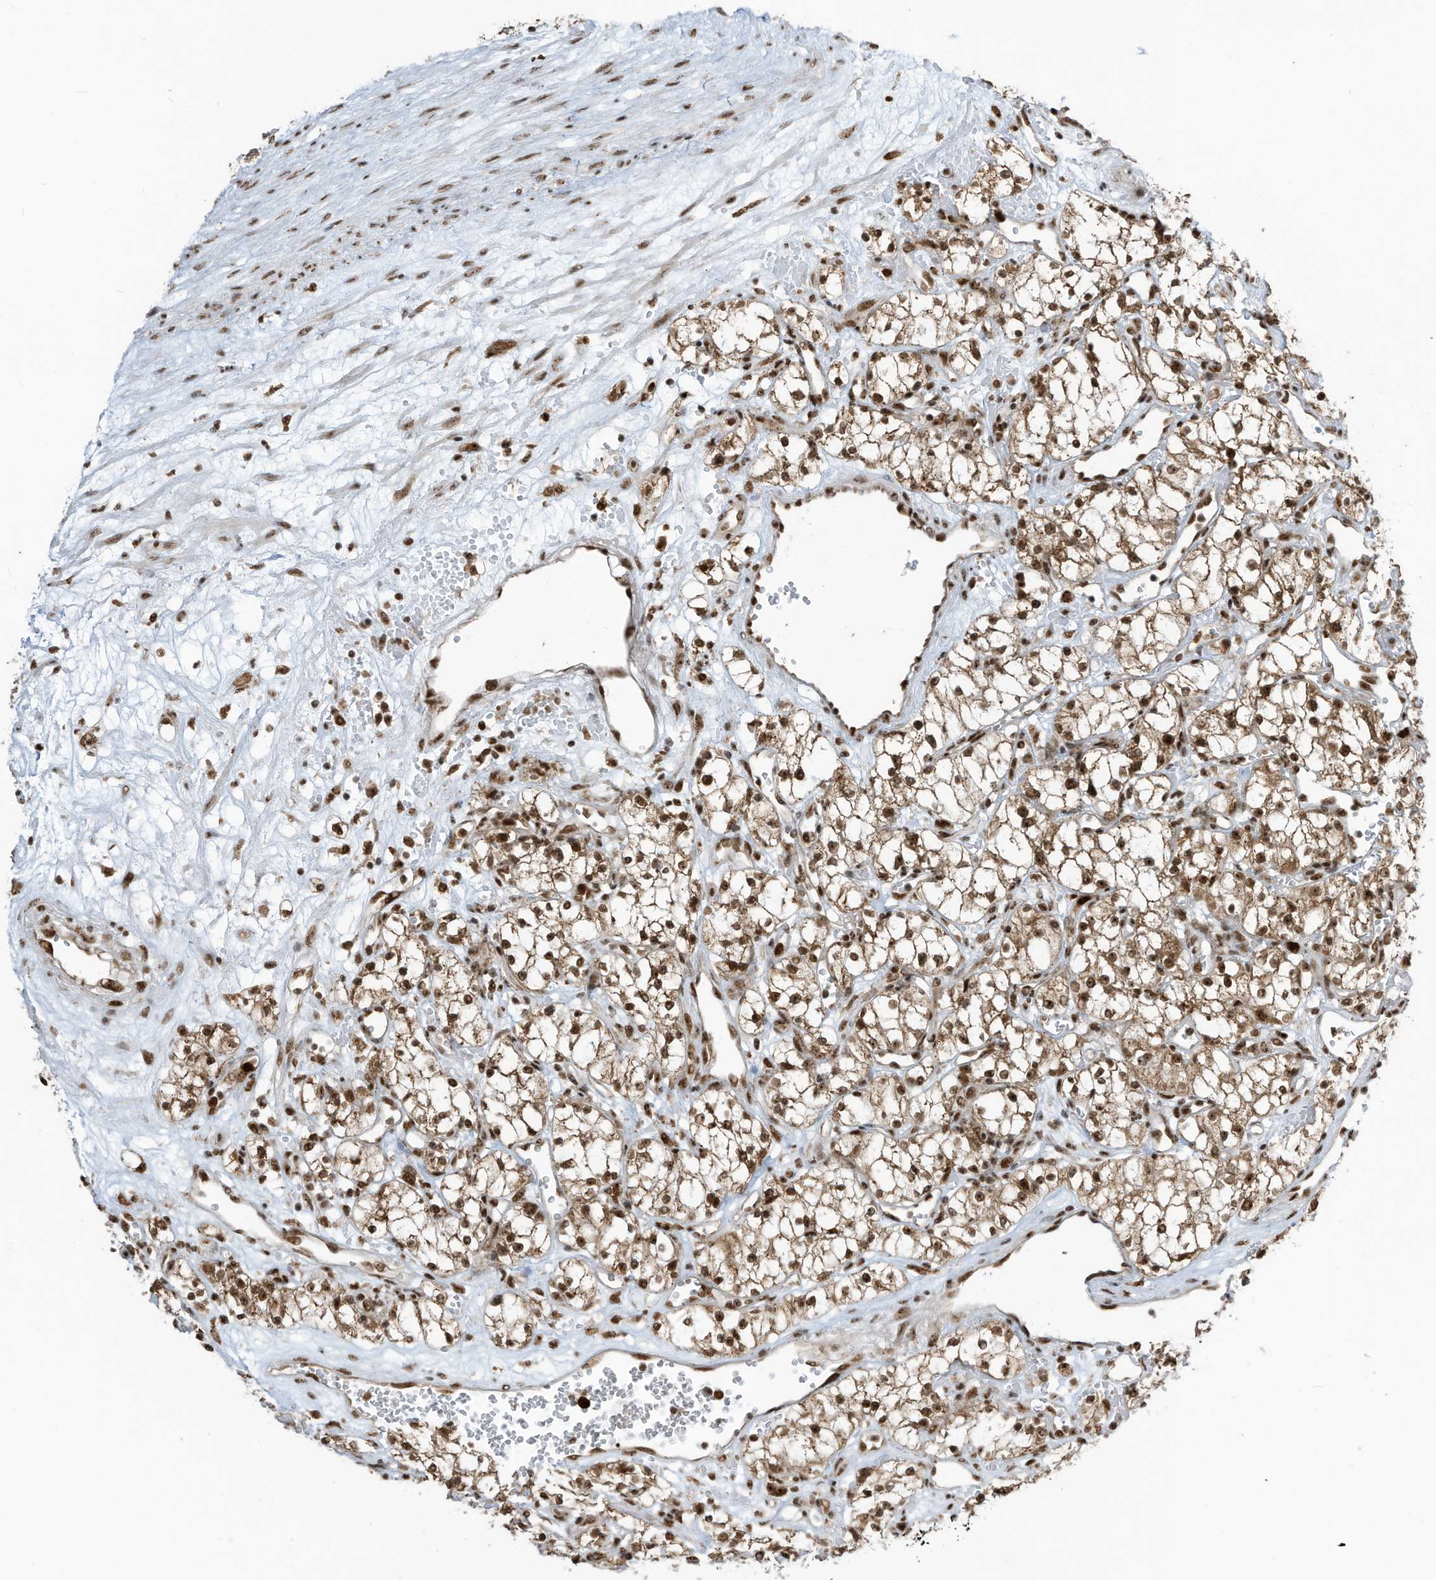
{"staining": {"intensity": "moderate", "quantity": ">75%", "location": "cytoplasmic/membranous,nuclear"}, "tissue": "renal cancer", "cell_type": "Tumor cells", "image_type": "cancer", "snomed": [{"axis": "morphology", "description": "Adenocarcinoma, NOS"}, {"axis": "topography", "description": "Kidney"}], "caption": "An IHC histopathology image of tumor tissue is shown. Protein staining in brown labels moderate cytoplasmic/membranous and nuclear positivity in renal adenocarcinoma within tumor cells.", "gene": "LBH", "patient": {"sex": "male", "age": 59}}